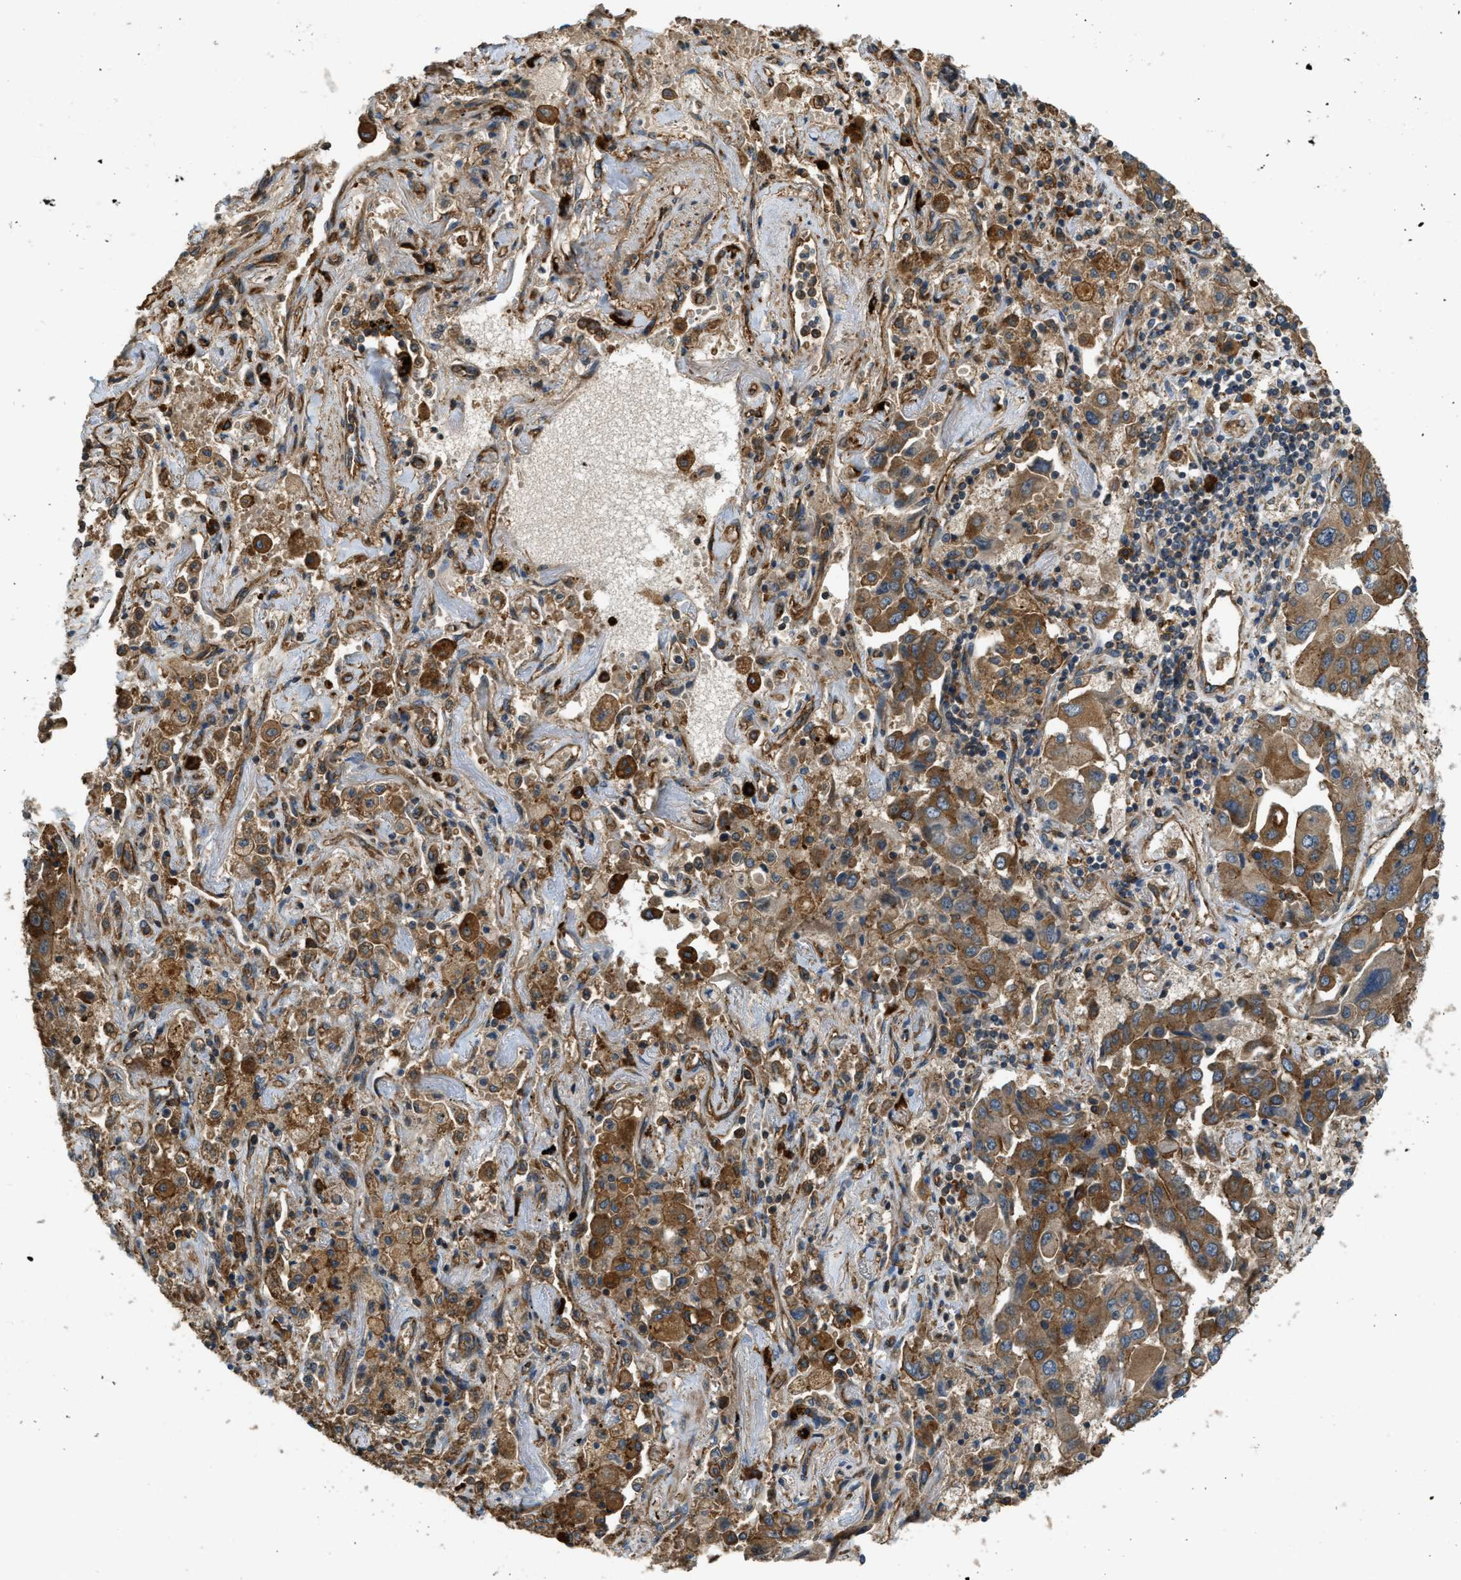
{"staining": {"intensity": "strong", "quantity": ">75%", "location": "cytoplasmic/membranous"}, "tissue": "lung cancer", "cell_type": "Tumor cells", "image_type": "cancer", "snomed": [{"axis": "morphology", "description": "Adenocarcinoma, NOS"}, {"axis": "topography", "description": "Lung"}], "caption": "Adenocarcinoma (lung) was stained to show a protein in brown. There is high levels of strong cytoplasmic/membranous positivity in approximately >75% of tumor cells.", "gene": "BAG4", "patient": {"sex": "female", "age": 65}}